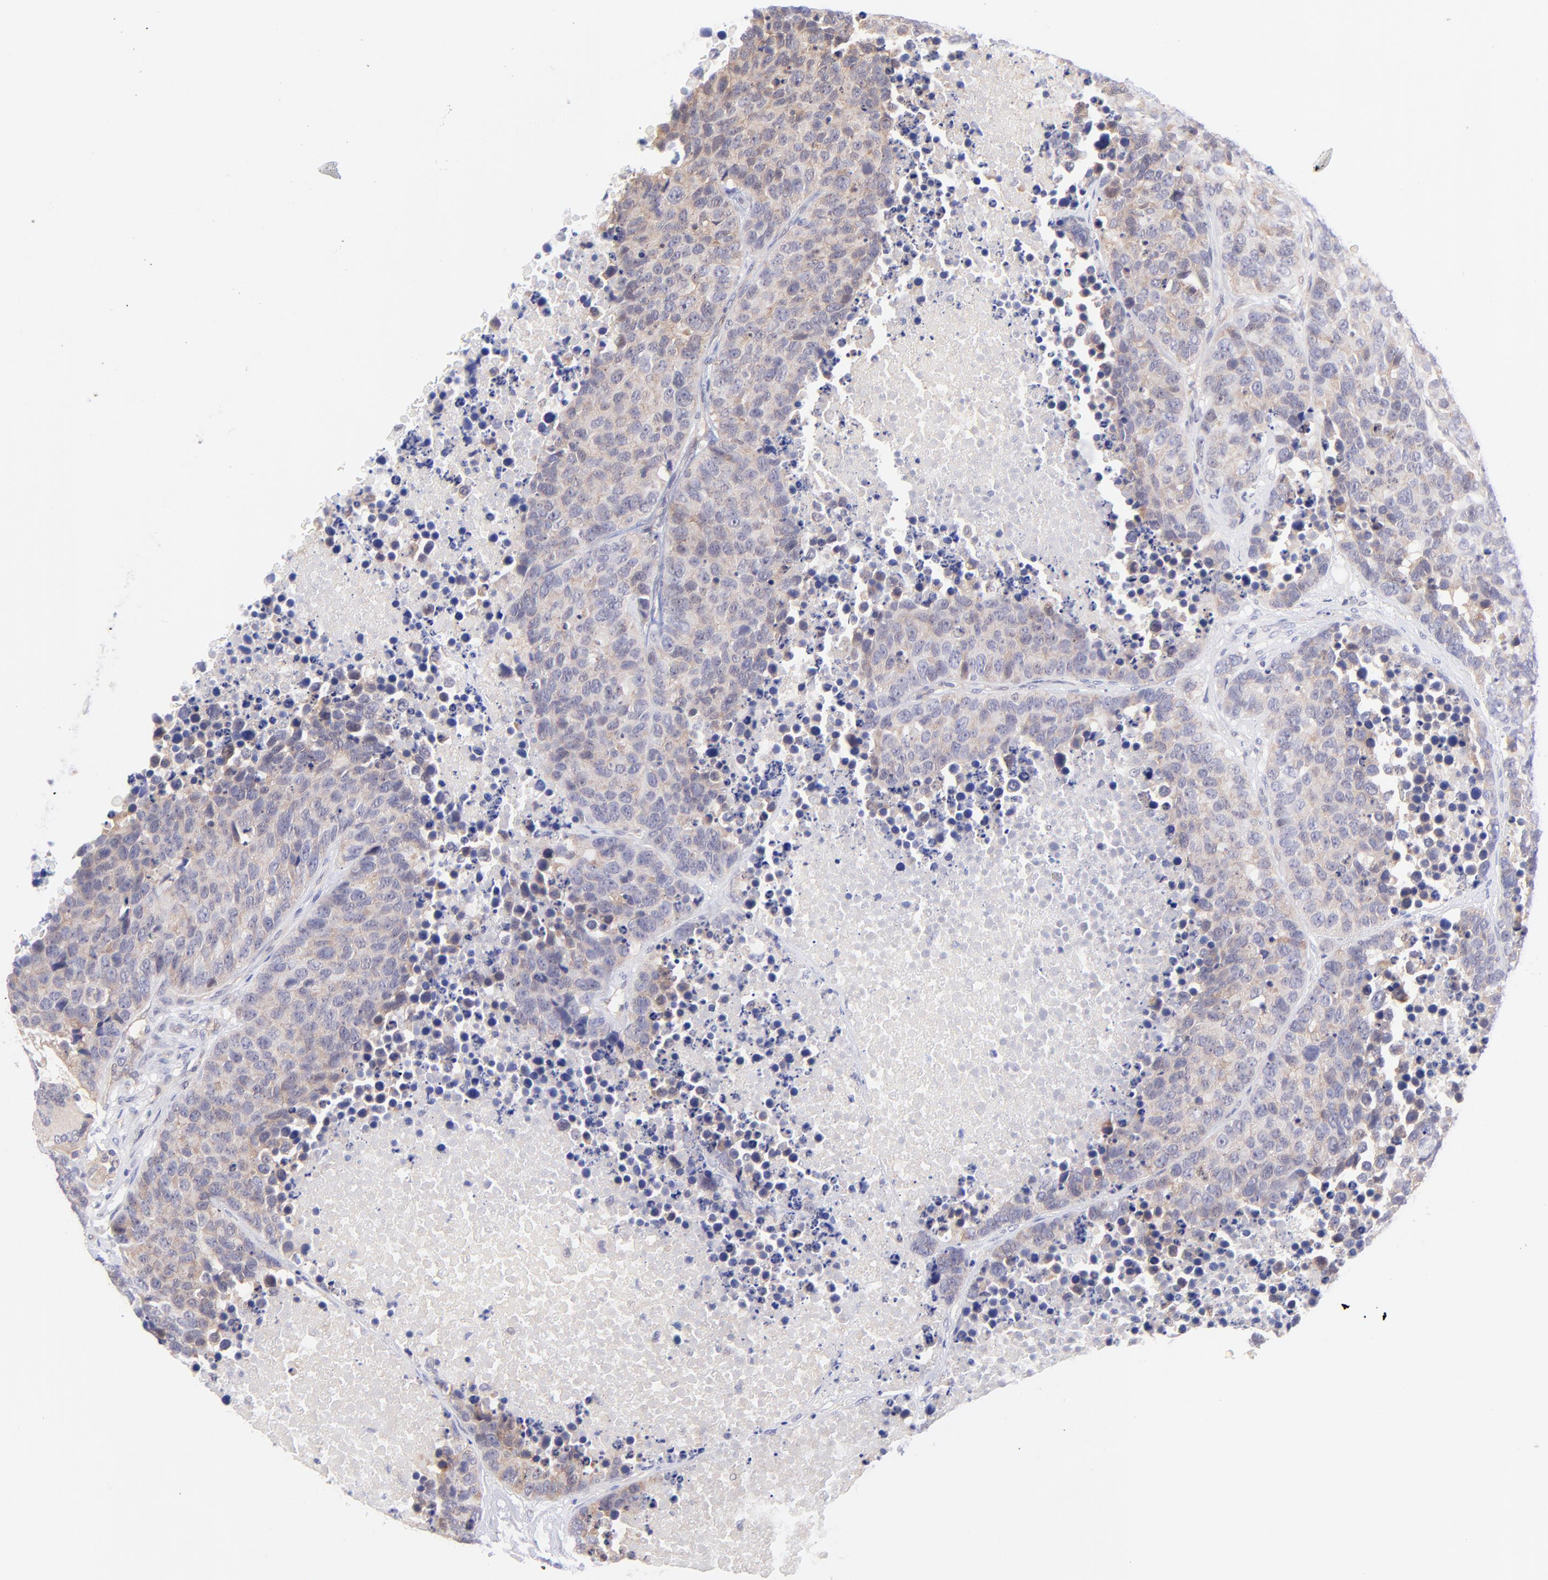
{"staining": {"intensity": "weak", "quantity": ">75%", "location": "cytoplasmic/membranous"}, "tissue": "carcinoid", "cell_type": "Tumor cells", "image_type": "cancer", "snomed": [{"axis": "morphology", "description": "Carcinoid, malignant, NOS"}, {"axis": "topography", "description": "Lung"}], "caption": "High-power microscopy captured an immunohistochemistry photomicrograph of malignant carcinoid, revealing weak cytoplasmic/membranous positivity in about >75% of tumor cells. Ihc stains the protein of interest in brown and the nuclei are stained blue.", "gene": "PBDC1", "patient": {"sex": "male", "age": 60}}